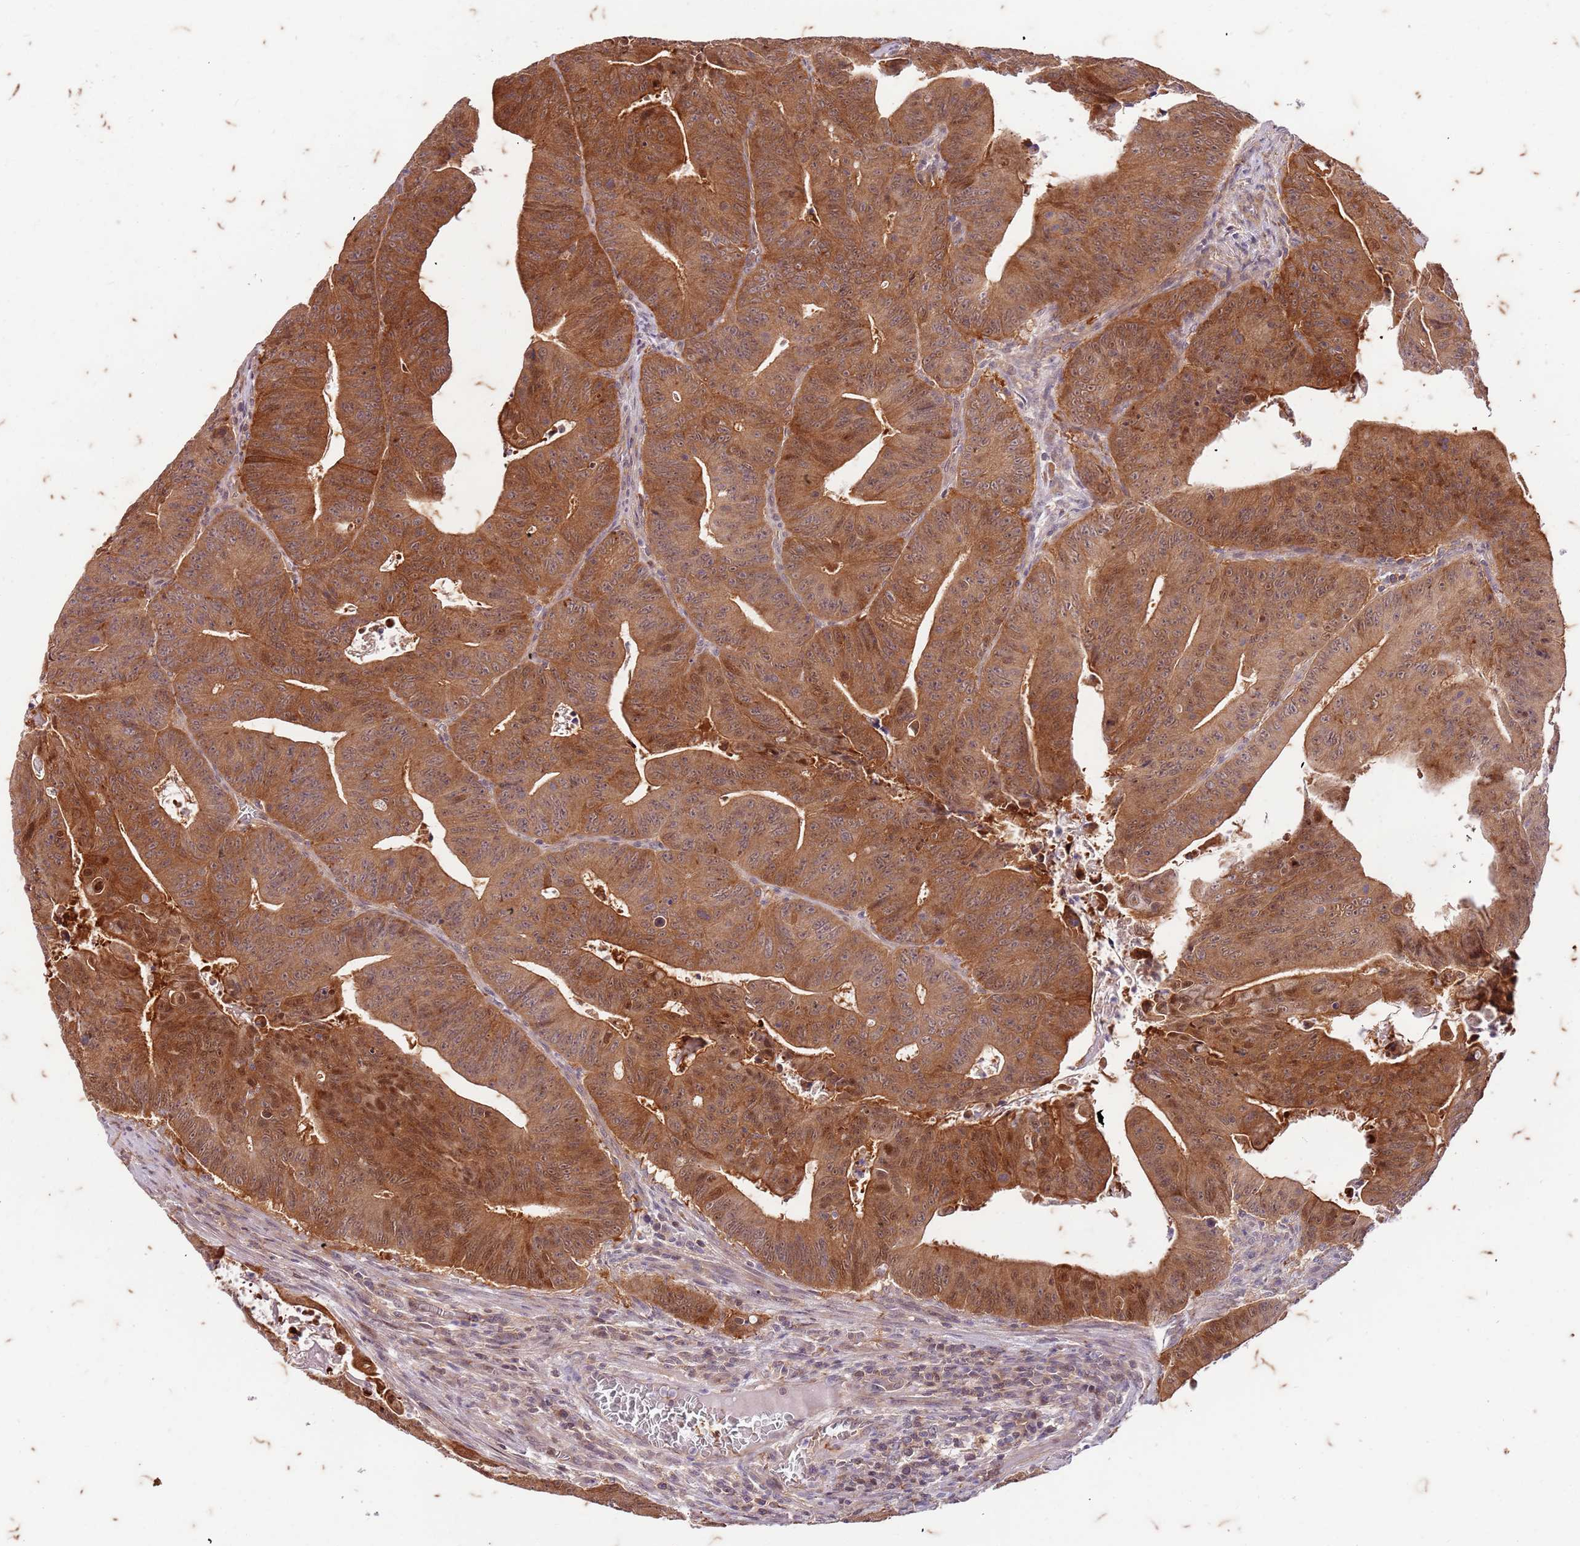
{"staining": {"intensity": "moderate", "quantity": ">75%", "location": "cytoplasmic/membranous,nuclear"}, "tissue": "colorectal cancer", "cell_type": "Tumor cells", "image_type": "cancer", "snomed": [{"axis": "morphology", "description": "Adenocarcinoma, NOS"}, {"axis": "topography", "description": "Rectum"}], "caption": "The micrograph displays a brown stain indicating the presence of a protein in the cytoplasmic/membranous and nuclear of tumor cells in adenocarcinoma (colorectal). The staining was performed using DAB to visualize the protein expression in brown, while the nuclei were stained in blue with hematoxylin (Magnification: 20x).", "gene": "RAPGEF3", "patient": {"sex": "female", "age": 75}}